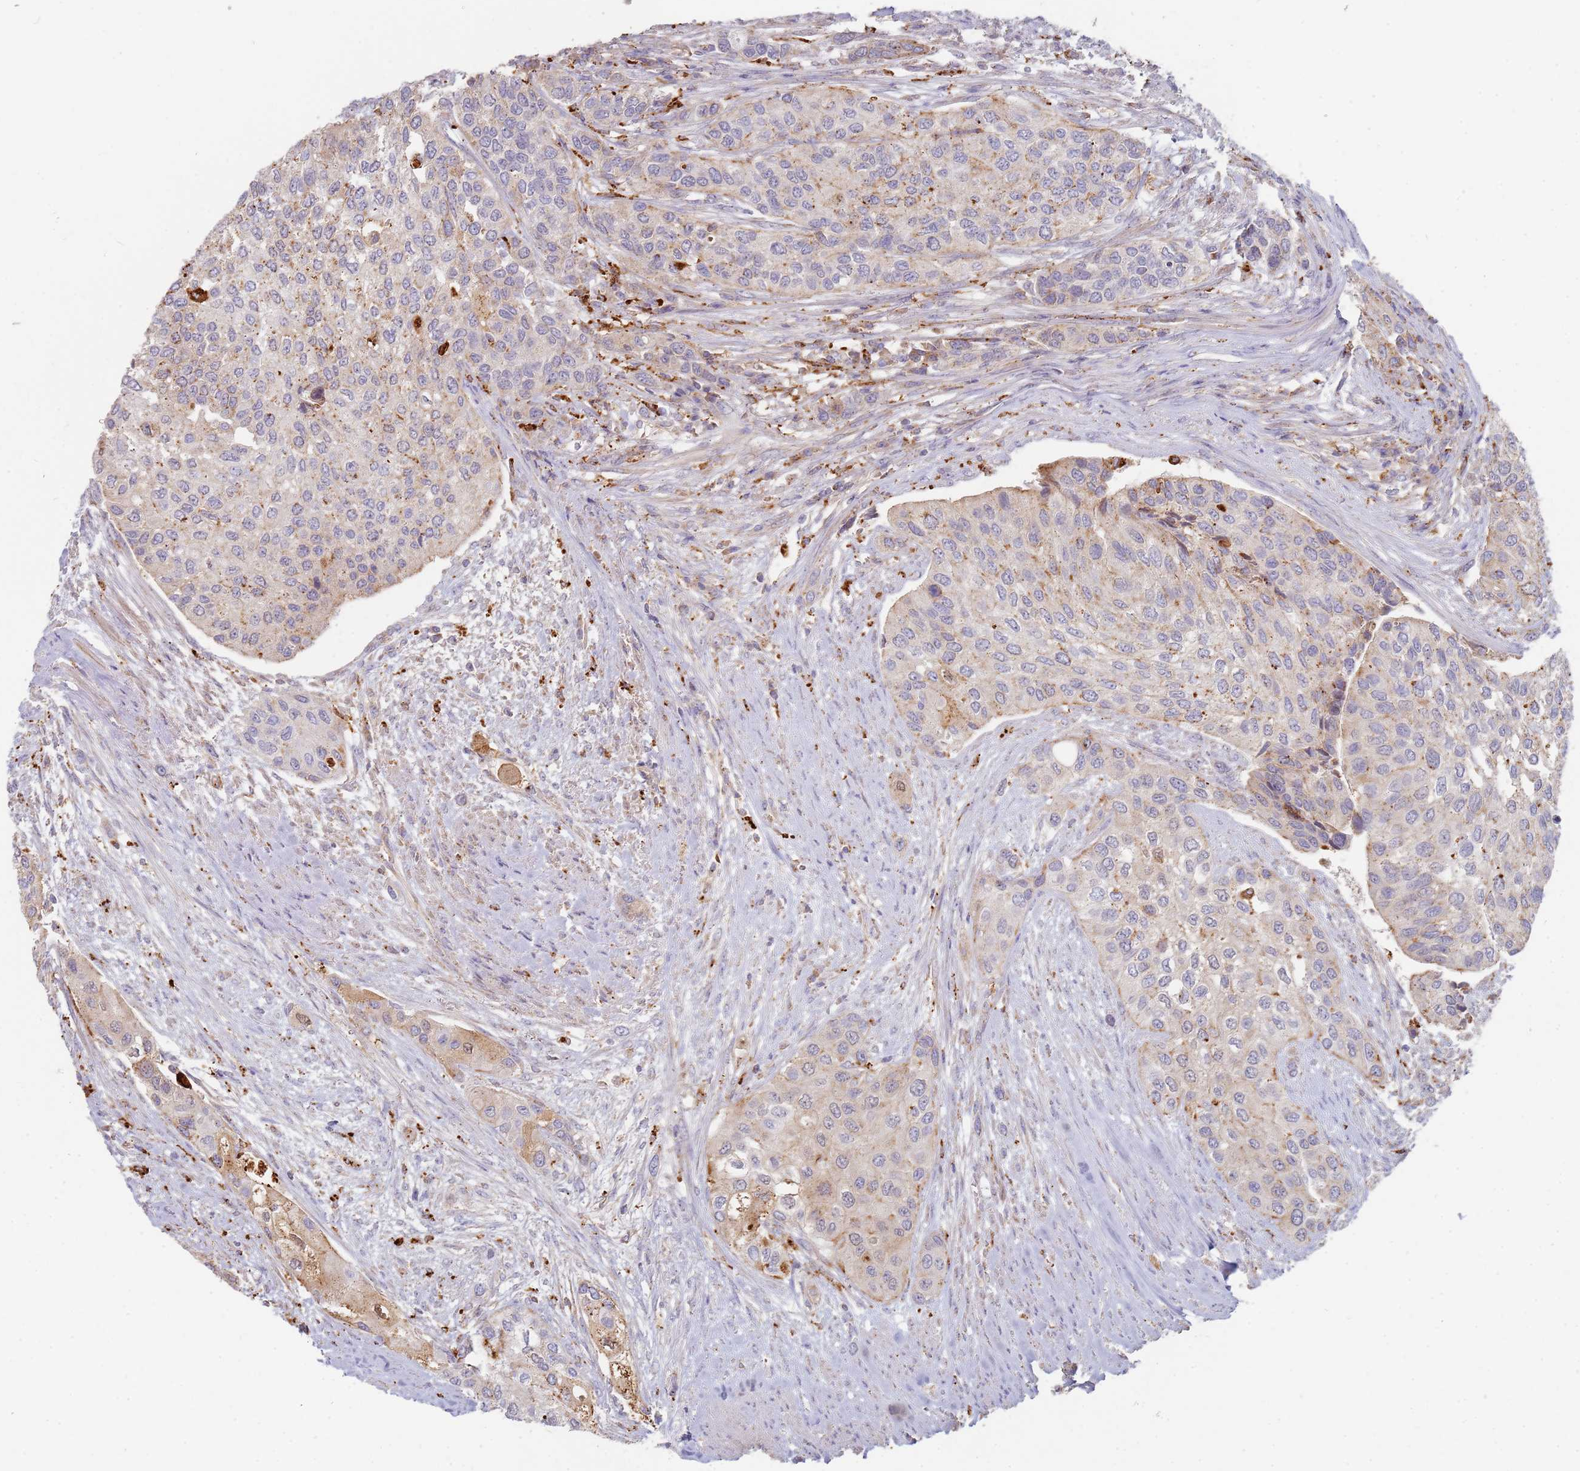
{"staining": {"intensity": "weak", "quantity": "25%-75%", "location": "cytoplasmic/membranous"}, "tissue": "urothelial cancer", "cell_type": "Tumor cells", "image_type": "cancer", "snomed": [{"axis": "morphology", "description": "Normal tissue, NOS"}, {"axis": "morphology", "description": "Urothelial carcinoma, High grade"}, {"axis": "topography", "description": "Vascular tissue"}, {"axis": "topography", "description": "Urinary bladder"}], "caption": "Protein staining by IHC reveals weak cytoplasmic/membranous staining in about 25%-75% of tumor cells in high-grade urothelial carcinoma. The protein of interest is stained brown, and the nuclei are stained in blue (DAB (3,3'-diaminobenzidine) IHC with brightfield microscopy, high magnification).", "gene": "TMEM229B", "patient": {"sex": "female", "age": 56}}